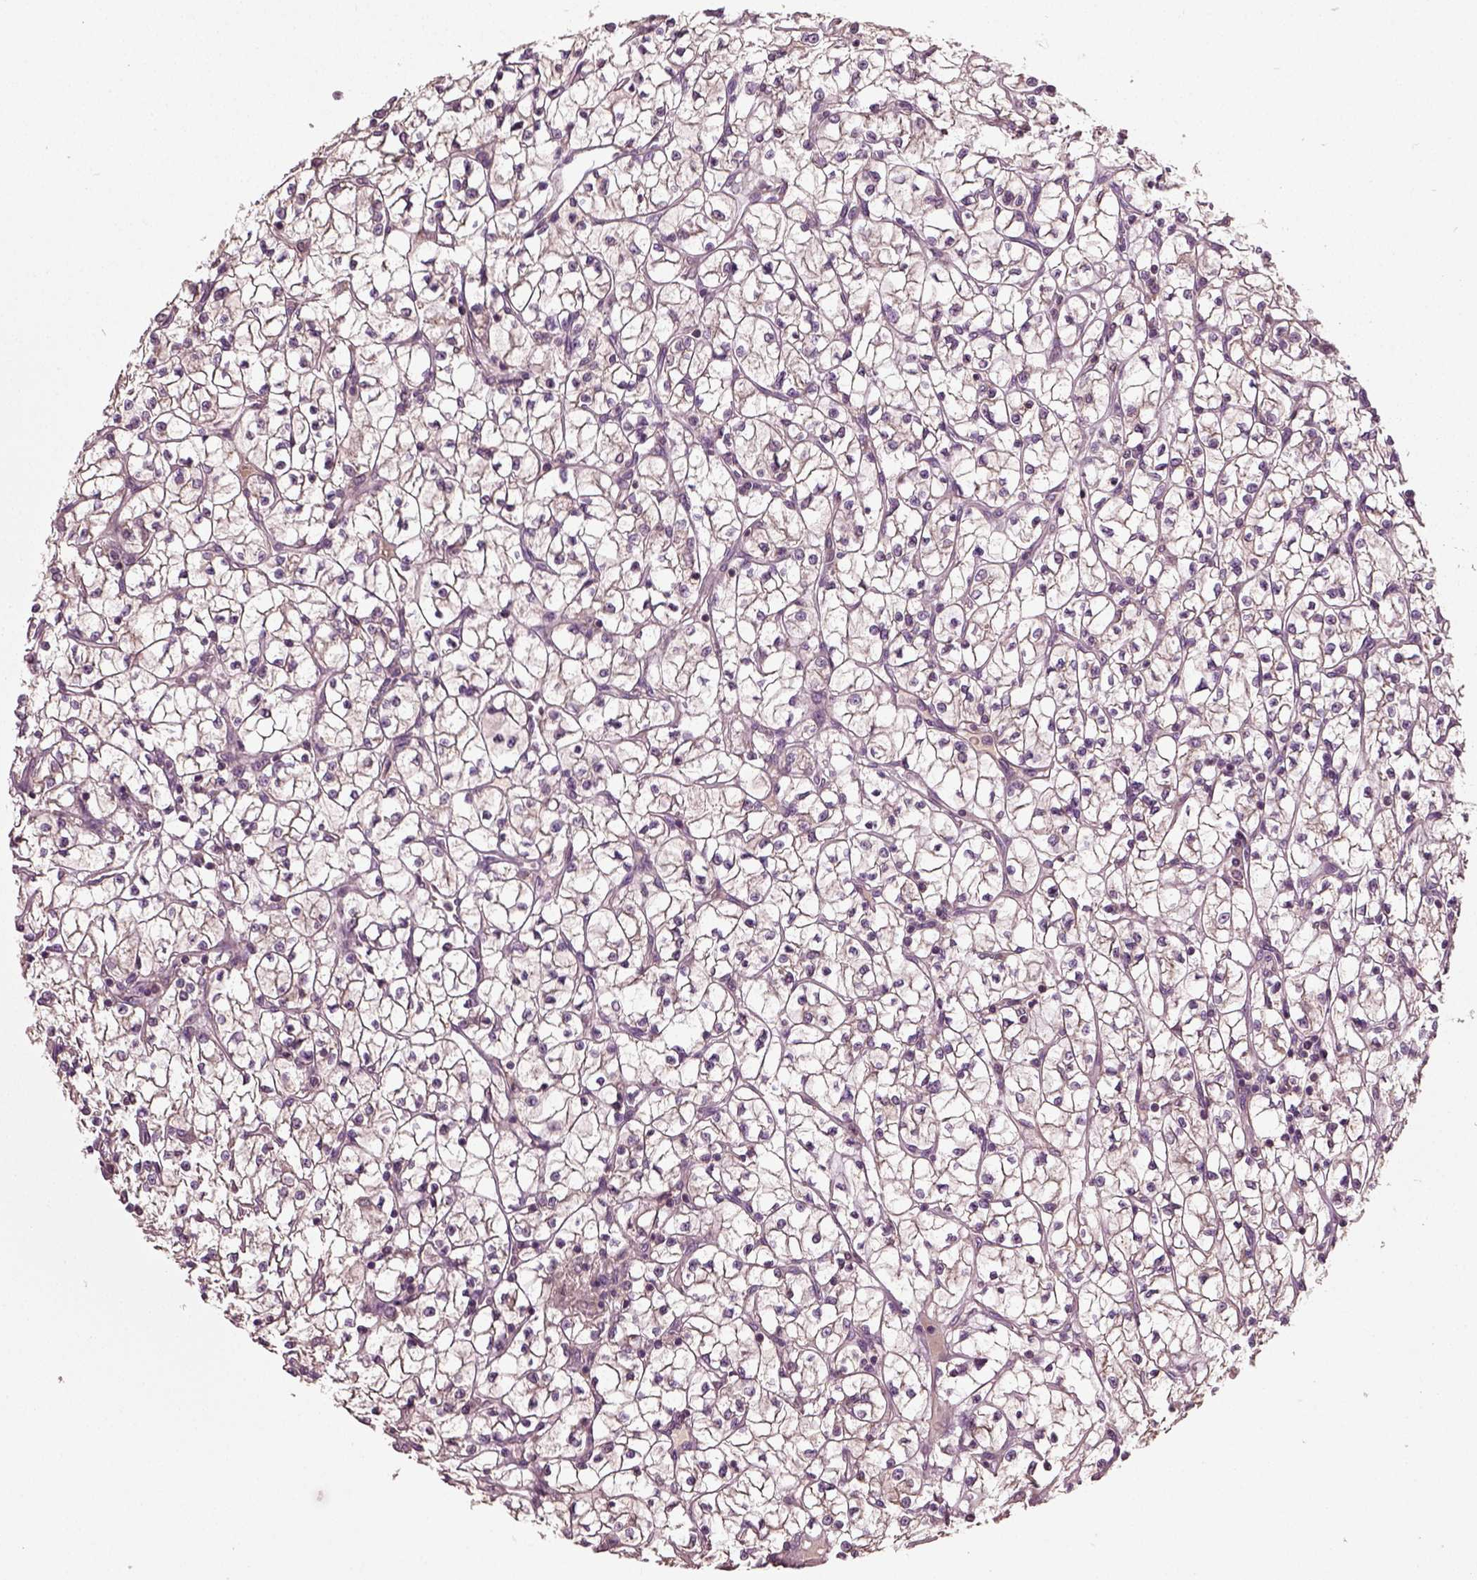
{"staining": {"intensity": "negative", "quantity": "none", "location": "none"}, "tissue": "renal cancer", "cell_type": "Tumor cells", "image_type": "cancer", "snomed": [{"axis": "morphology", "description": "Adenocarcinoma, NOS"}, {"axis": "topography", "description": "Kidney"}], "caption": "Photomicrograph shows no protein positivity in tumor cells of renal cancer tissue. The staining is performed using DAB (3,3'-diaminobenzidine) brown chromogen with nuclei counter-stained in using hematoxylin.", "gene": "ERV3-1", "patient": {"sex": "female", "age": 64}}